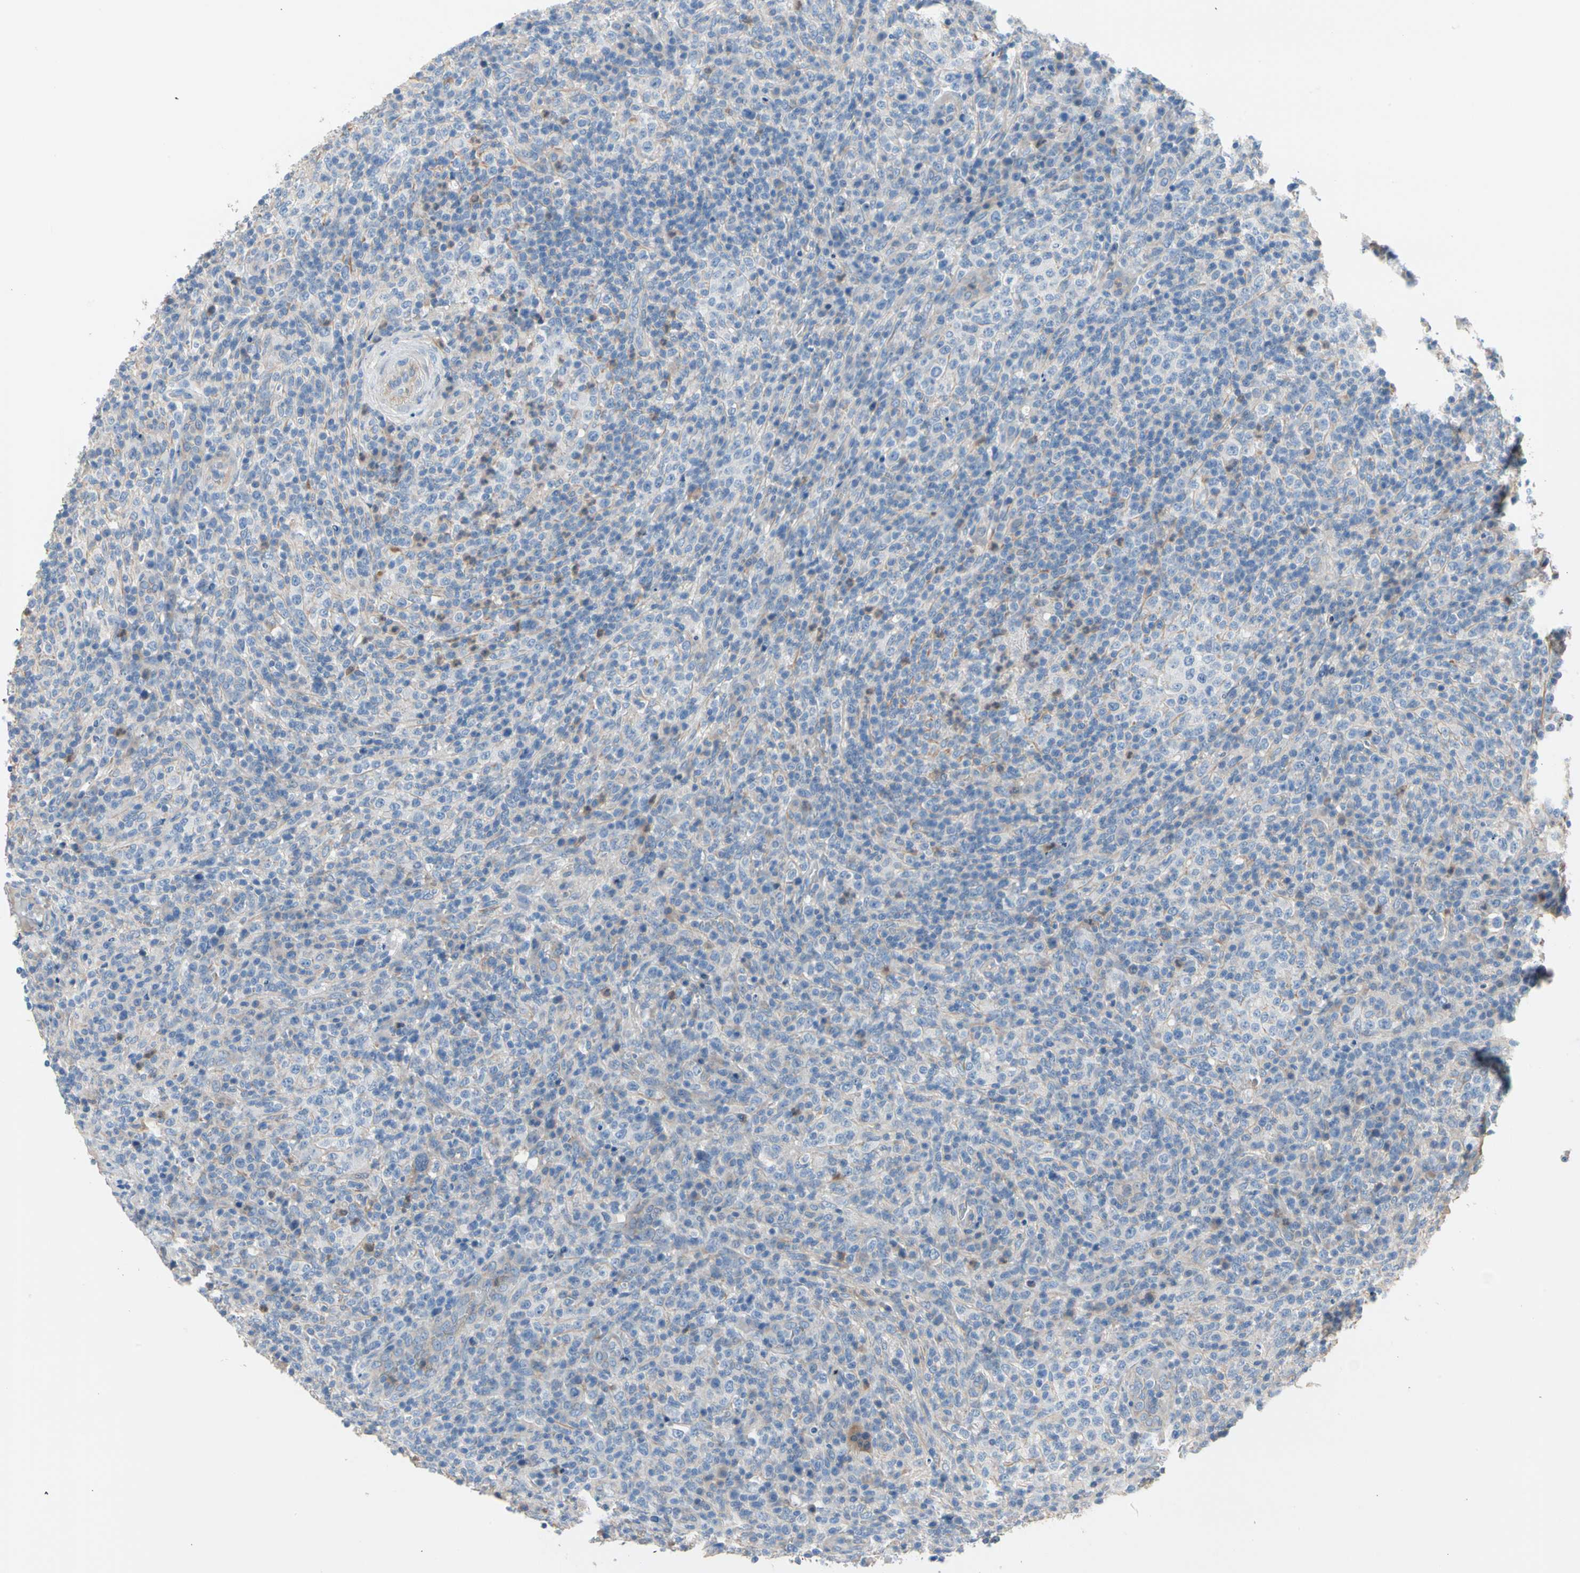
{"staining": {"intensity": "weak", "quantity": "<25%", "location": "cytoplasmic/membranous,nuclear"}, "tissue": "lymphoma", "cell_type": "Tumor cells", "image_type": "cancer", "snomed": [{"axis": "morphology", "description": "Malignant lymphoma, non-Hodgkin's type, High grade"}, {"axis": "topography", "description": "Lymph node"}], "caption": "Immunohistochemical staining of human lymphoma reveals no significant expression in tumor cells.", "gene": "BBOX1", "patient": {"sex": "female", "age": 76}}